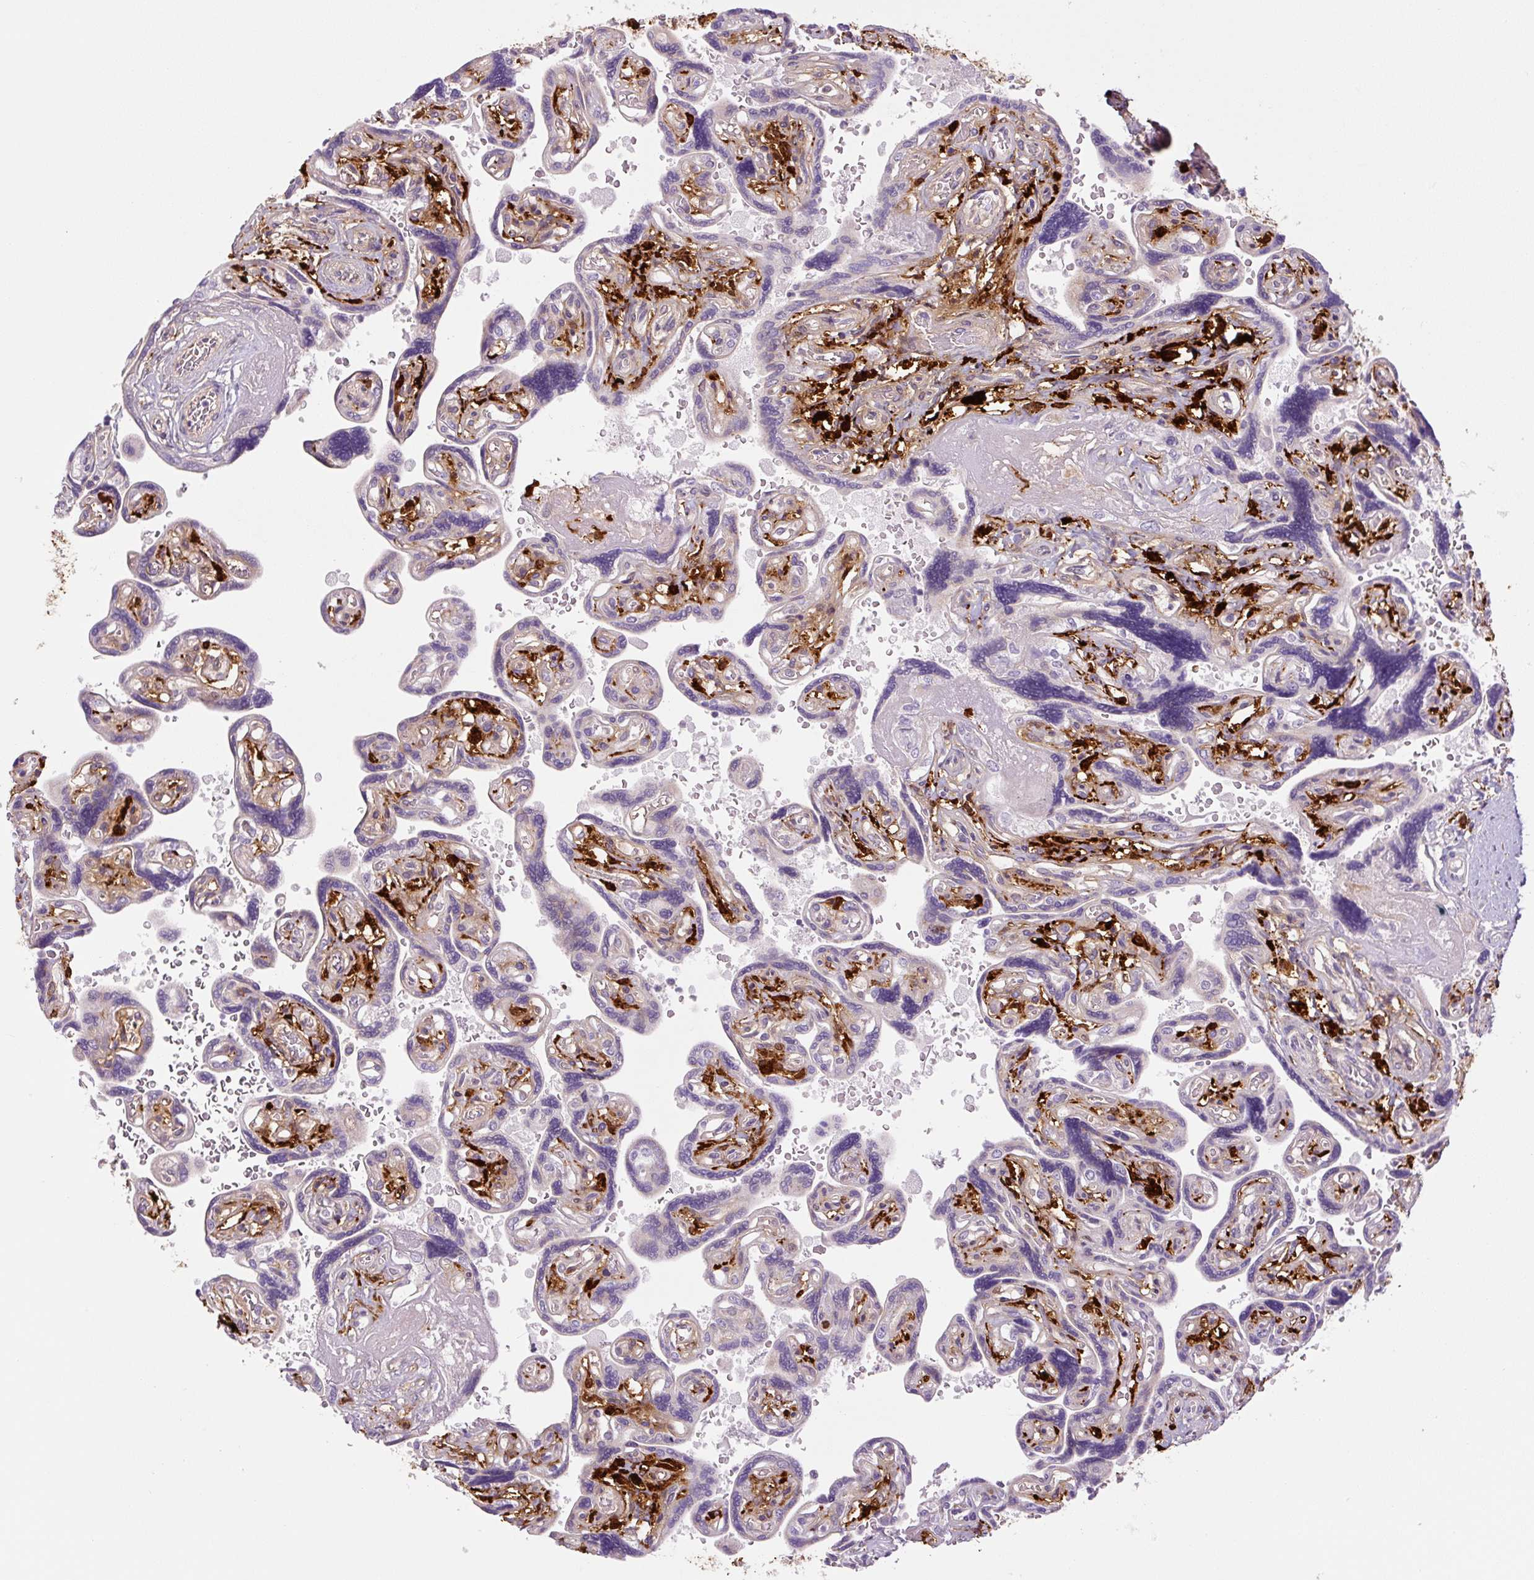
{"staining": {"intensity": "negative", "quantity": "none", "location": "none"}, "tissue": "placenta", "cell_type": "Trophoblastic cells", "image_type": "normal", "snomed": [{"axis": "morphology", "description": "Normal tissue, NOS"}, {"axis": "topography", "description": "Placenta"}], "caption": "Human placenta stained for a protein using IHC reveals no staining in trophoblastic cells.", "gene": "FUT10", "patient": {"sex": "female", "age": 32}}